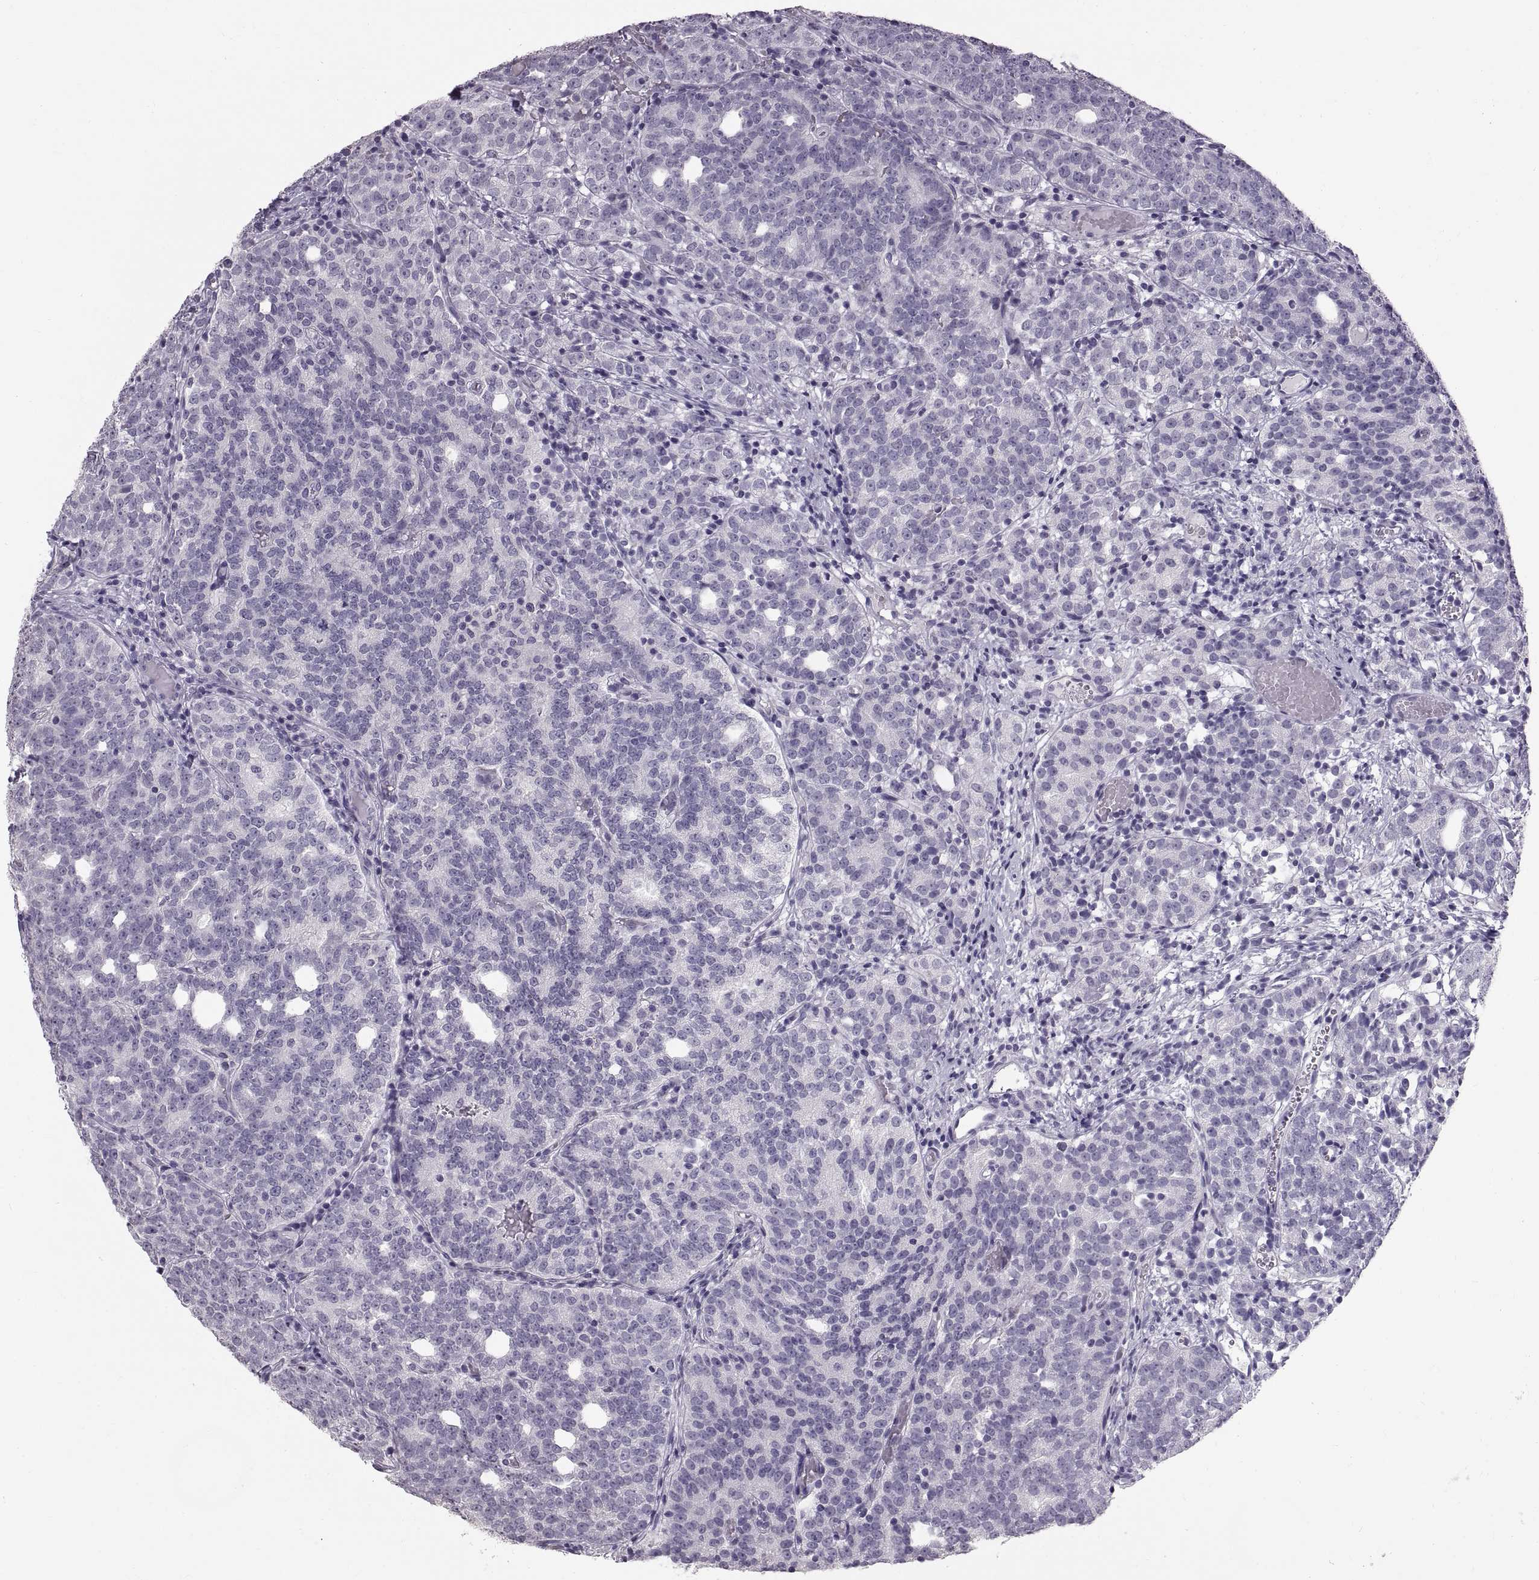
{"staining": {"intensity": "negative", "quantity": "none", "location": "none"}, "tissue": "prostate cancer", "cell_type": "Tumor cells", "image_type": "cancer", "snomed": [{"axis": "morphology", "description": "Adenocarcinoma, High grade"}, {"axis": "topography", "description": "Prostate"}], "caption": "A histopathology image of human prostate cancer is negative for staining in tumor cells.", "gene": "SPACDR", "patient": {"sex": "male", "age": 53}}